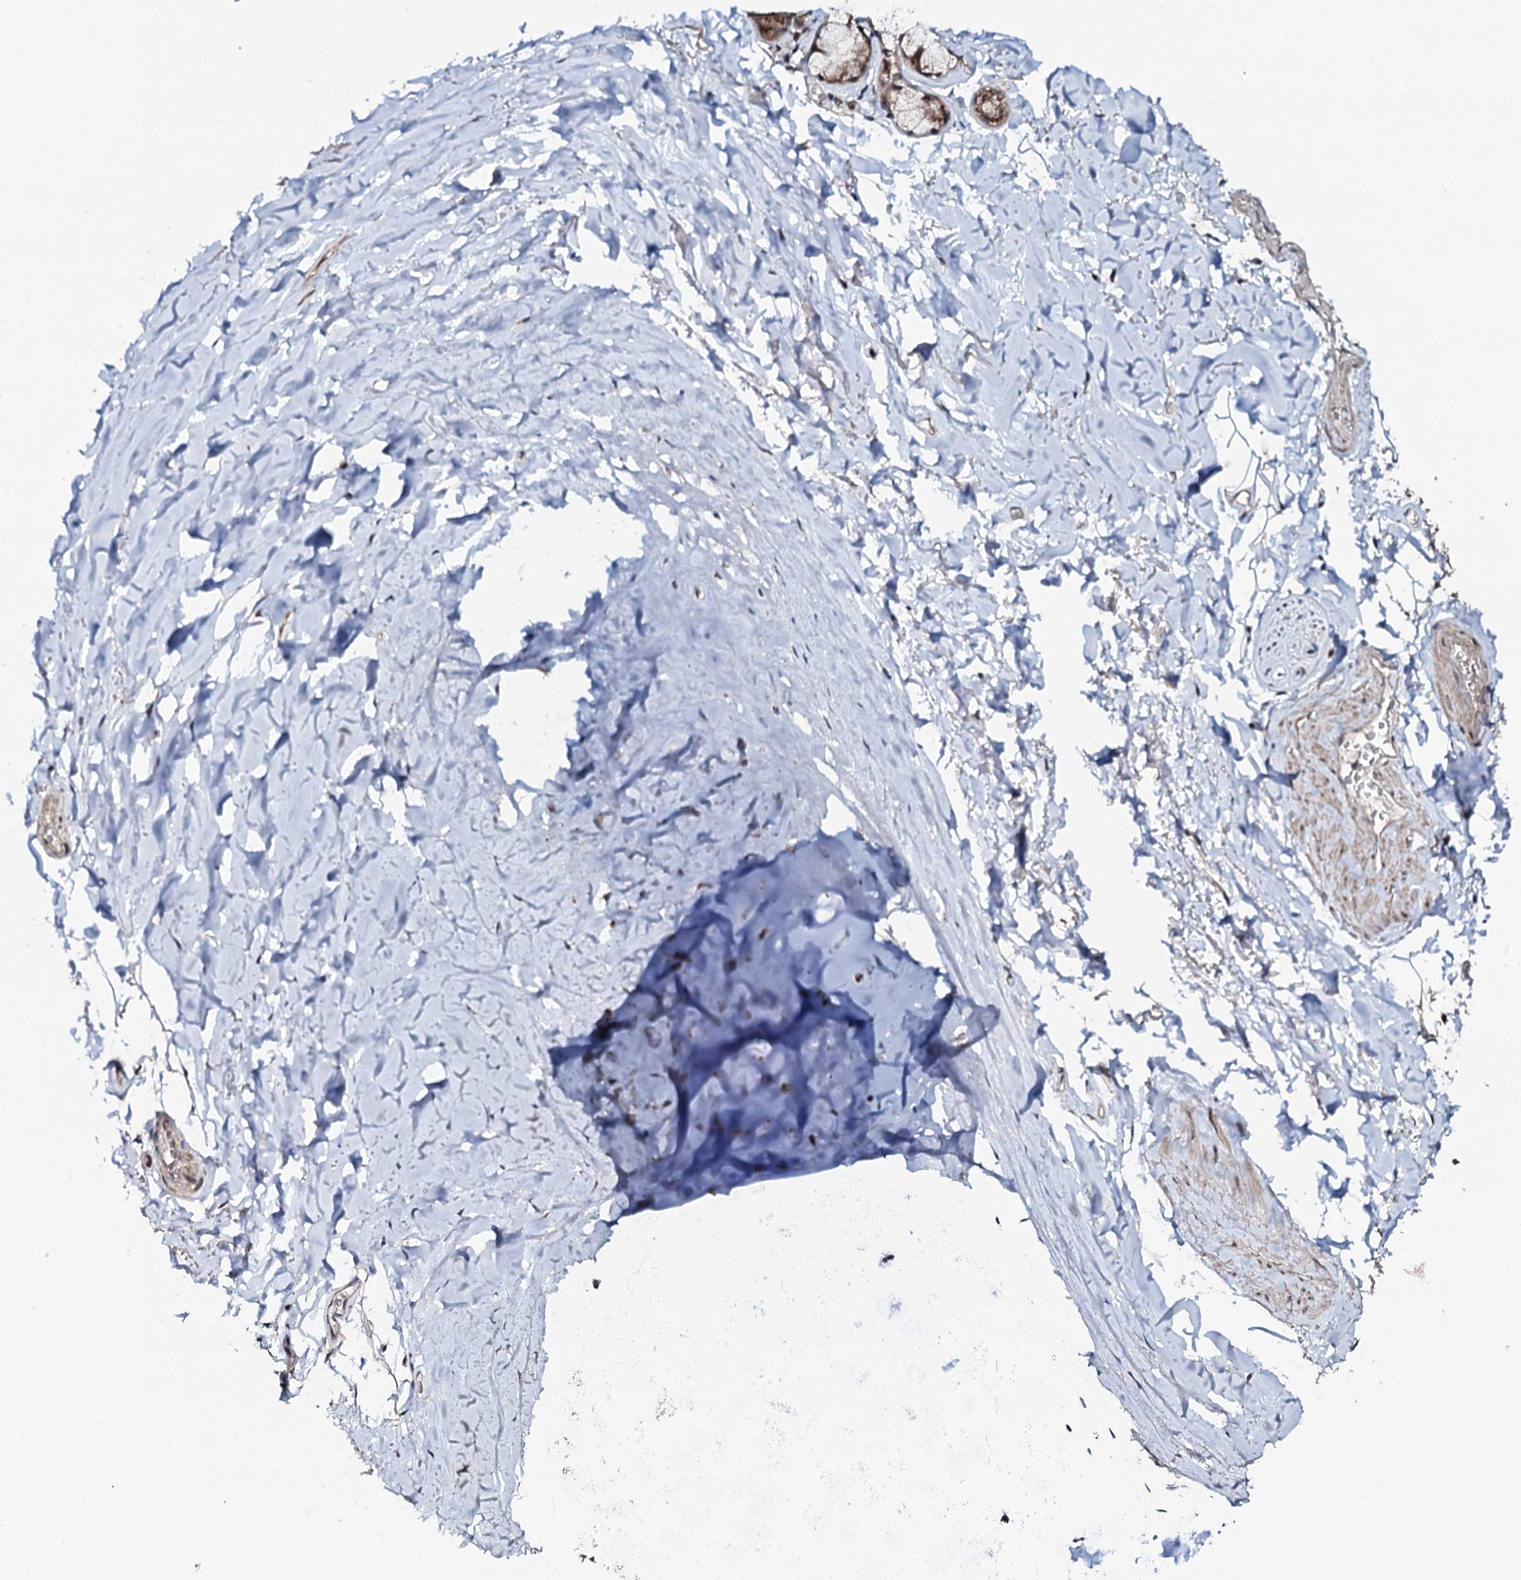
{"staining": {"intensity": "negative", "quantity": "none", "location": "none"}, "tissue": "adipose tissue", "cell_type": "Adipocytes", "image_type": "normal", "snomed": [{"axis": "morphology", "description": "Normal tissue, NOS"}, {"axis": "topography", "description": "Lymph node"}, {"axis": "topography", "description": "Bronchus"}], "caption": "Photomicrograph shows no significant protein expression in adipocytes of normal adipose tissue. (DAB (3,3'-diaminobenzidine) immunohistochemistry with hematoxylin counter stain).", "gene": "COG6", "patient": {"sex": "male", "age": 63}}